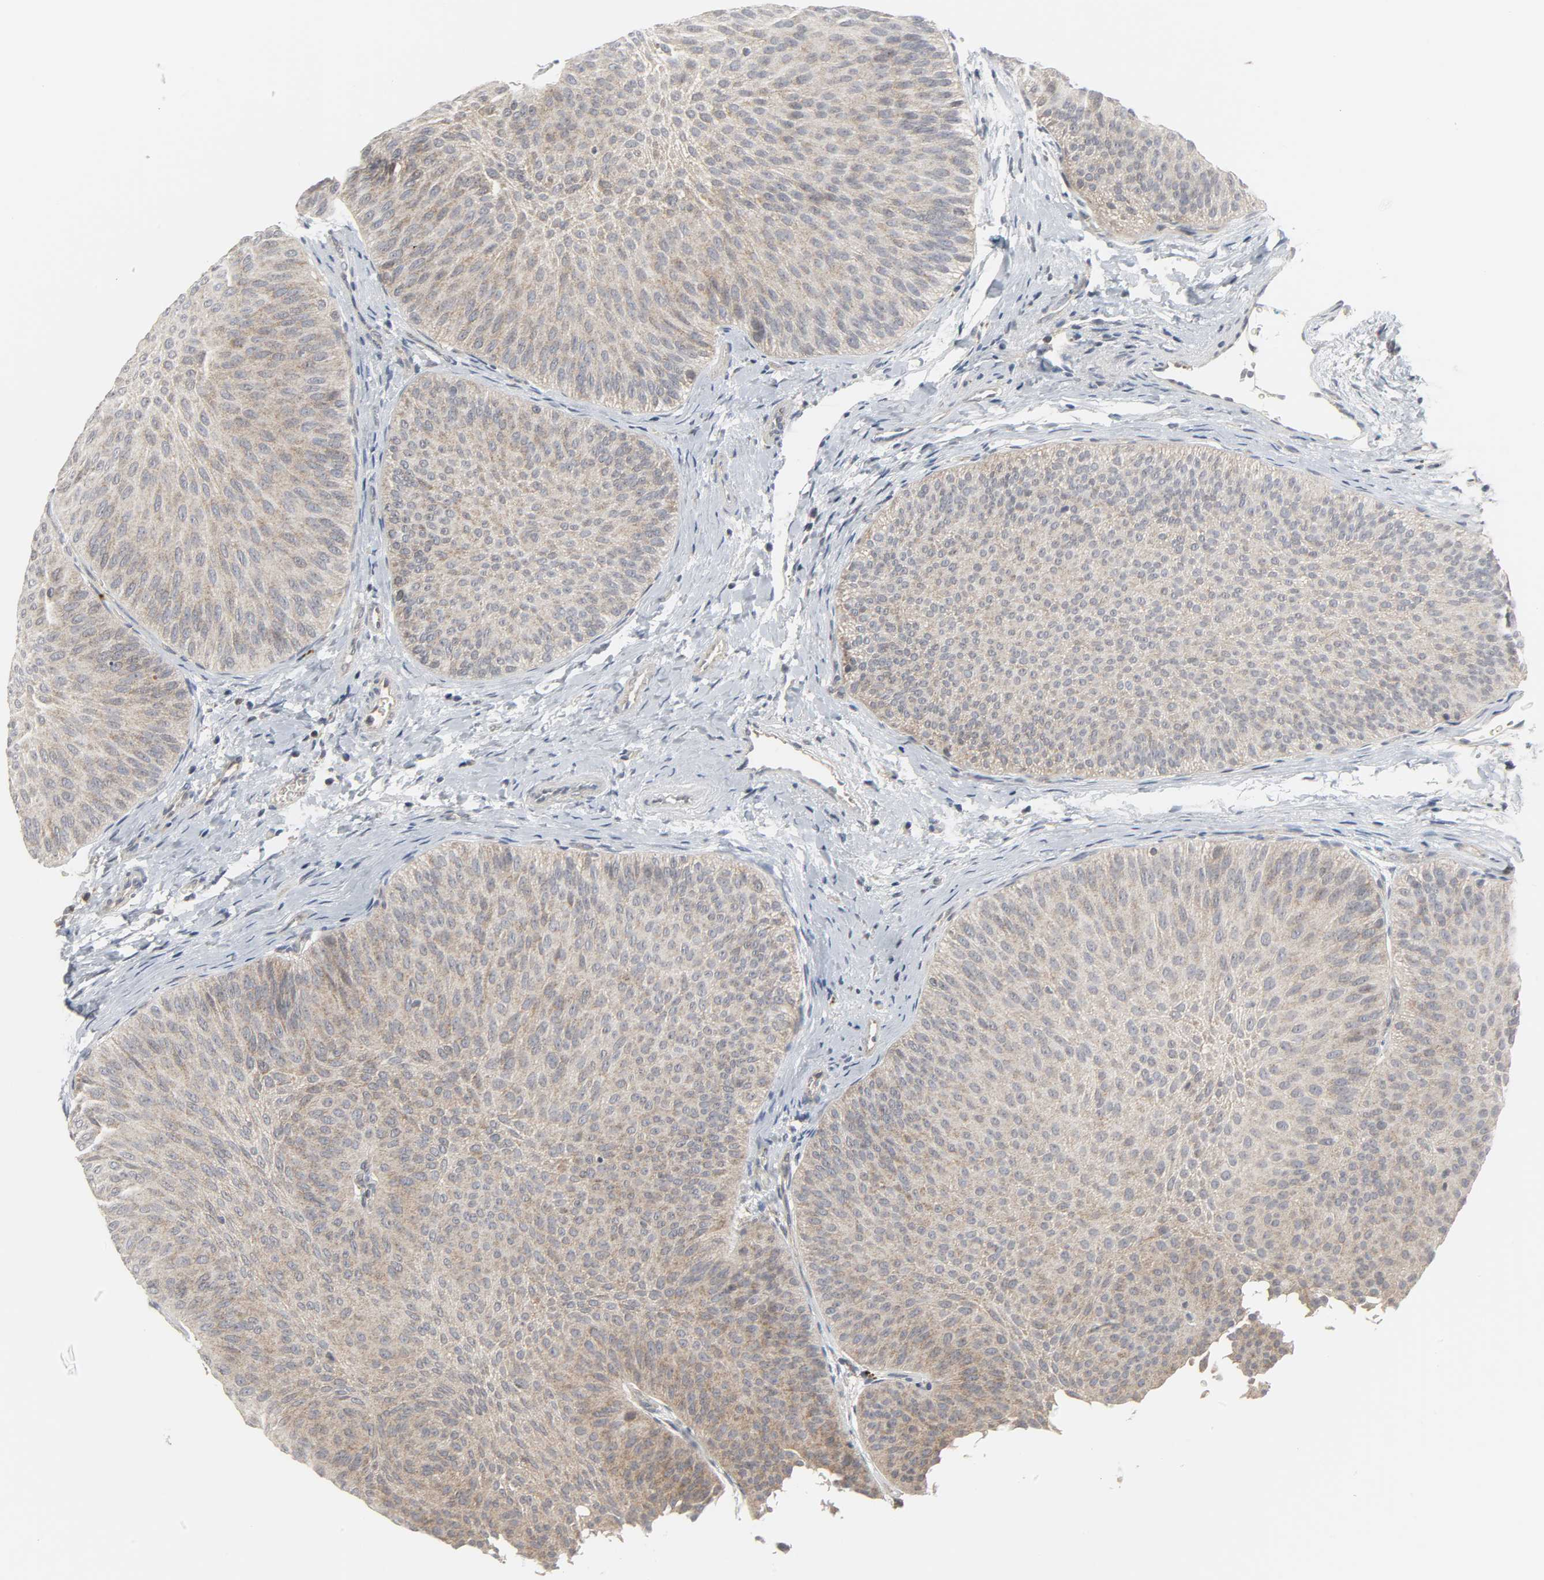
{"staining": {"intensity": "moderate", "quantity": ">75%", "location": "cytoplasmic/membranous"}, "tissue": "urothelial cancer", "cell_type": "Tumor cells", "image_type": "cancer", "snomed": [{"axis": "morphology", "description": "Urothelial carcinoma, Low grade"}, {"axis": "topography", "description": "Urinary bladder"}], "caption": "Immunohistochemistry (IHC) of low-grade urothelial carcinoma shows medium levels of moderate cytoplasmic/membranous positivity in approximately >75% of tumor cells.", "gene": "CLIP1", "patient": {"sex": "female", "age": 60}}